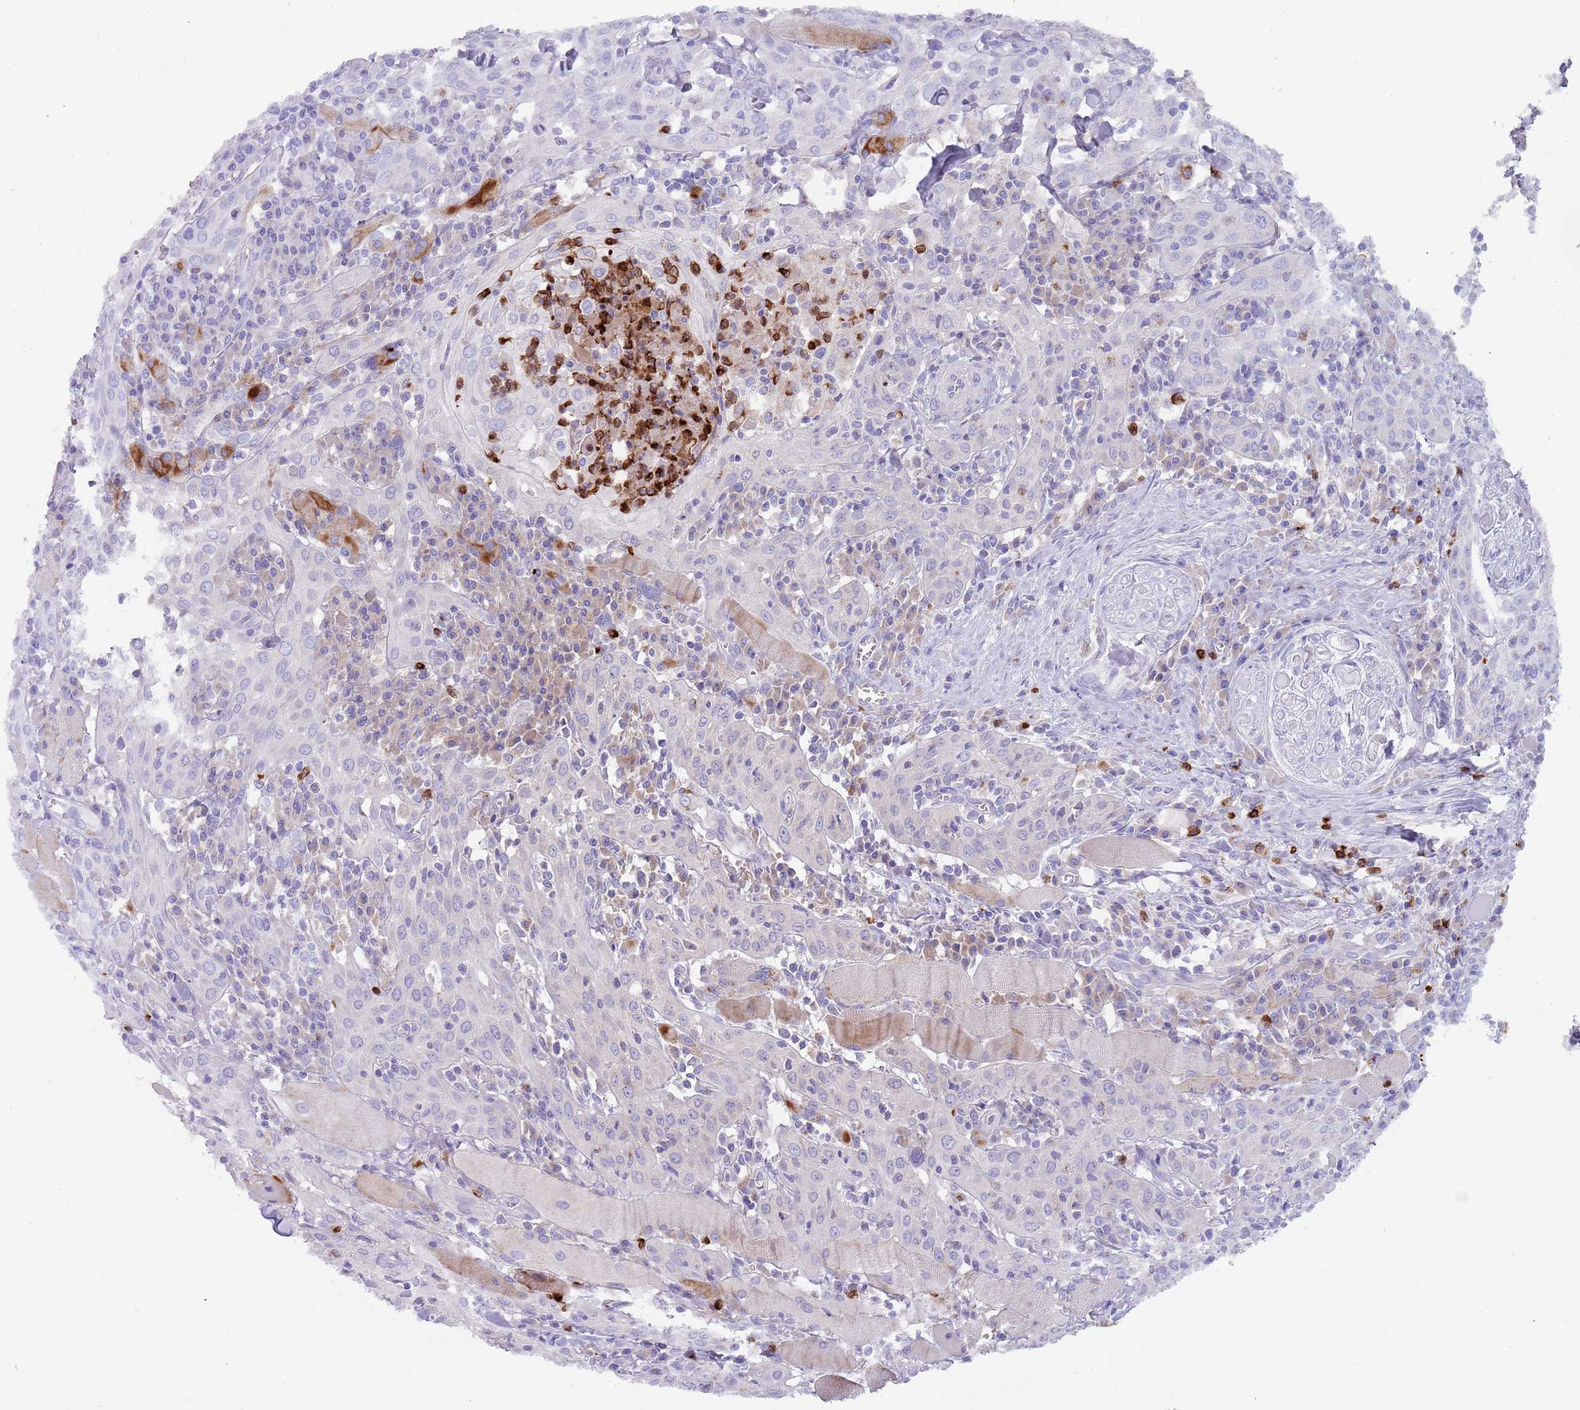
{"staining": {"intensity": "negative", "quantity": "none", "location": "none"}, "tissue": "head and neck cancer", "cell_type": "Tumor cells", "image_type": "cancer", "snomed": [{"axis": "morphology", "description": "Squamous cell carcinoma, NOS"}, {"axis": "topography", "description": "Oral tissue"}, {"axis": "topography", "description": "Head-Neck"}], "caption": "Histopathology image shows no significant protein staining in tumor cells of head and neck cancer.", "gene": "TMEM251", "patient": {"sex": "female", "age": 70}}